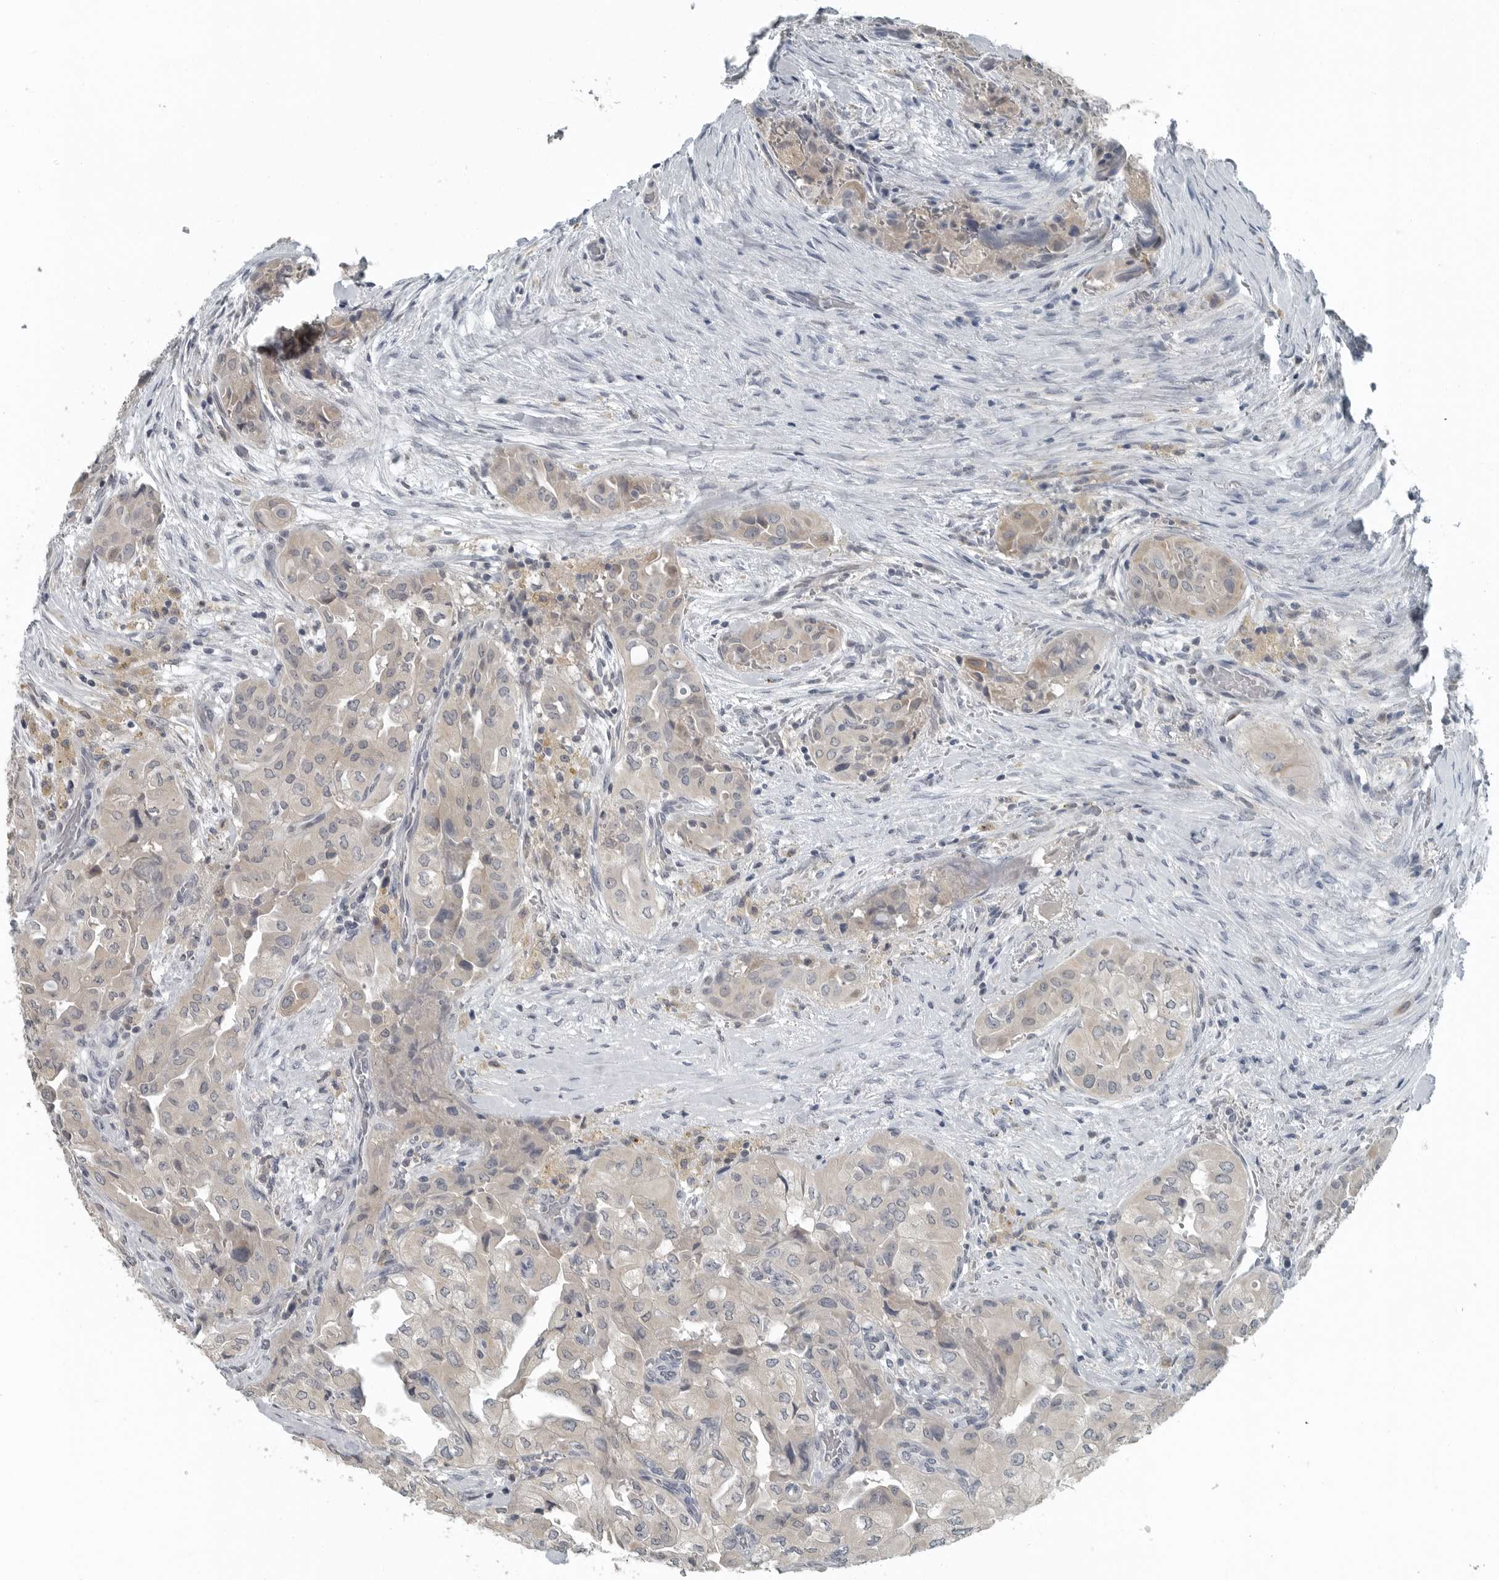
{"staining": {"intensity": "weak", "quantity": ">75%", "location": "cytoplasmic/membranous"}, "tissue": "thyroid cancer", "cell_type": "Tumor cells", "image_type": "cancer", "snomed": [{"axis": "morphology", "description": "Papillary adenocarcinoma, NOS"}, {"axis": "topography", "description": "Thyroid gland"}], "caption": "Immunohistochemistry (IHC) image of neoplastic tissue: human thyroid papillary adenocarcinoma stained using immunohistochemistry (IHC) demonstrates low levels of weak protein expression localized specifically in the cytoplasmic/membranous of tumor cells, appearing as a cytoplasmic/membranous brown color.", "gene": "KYAT1", "patient": {"sex": "female", "age": 59}}